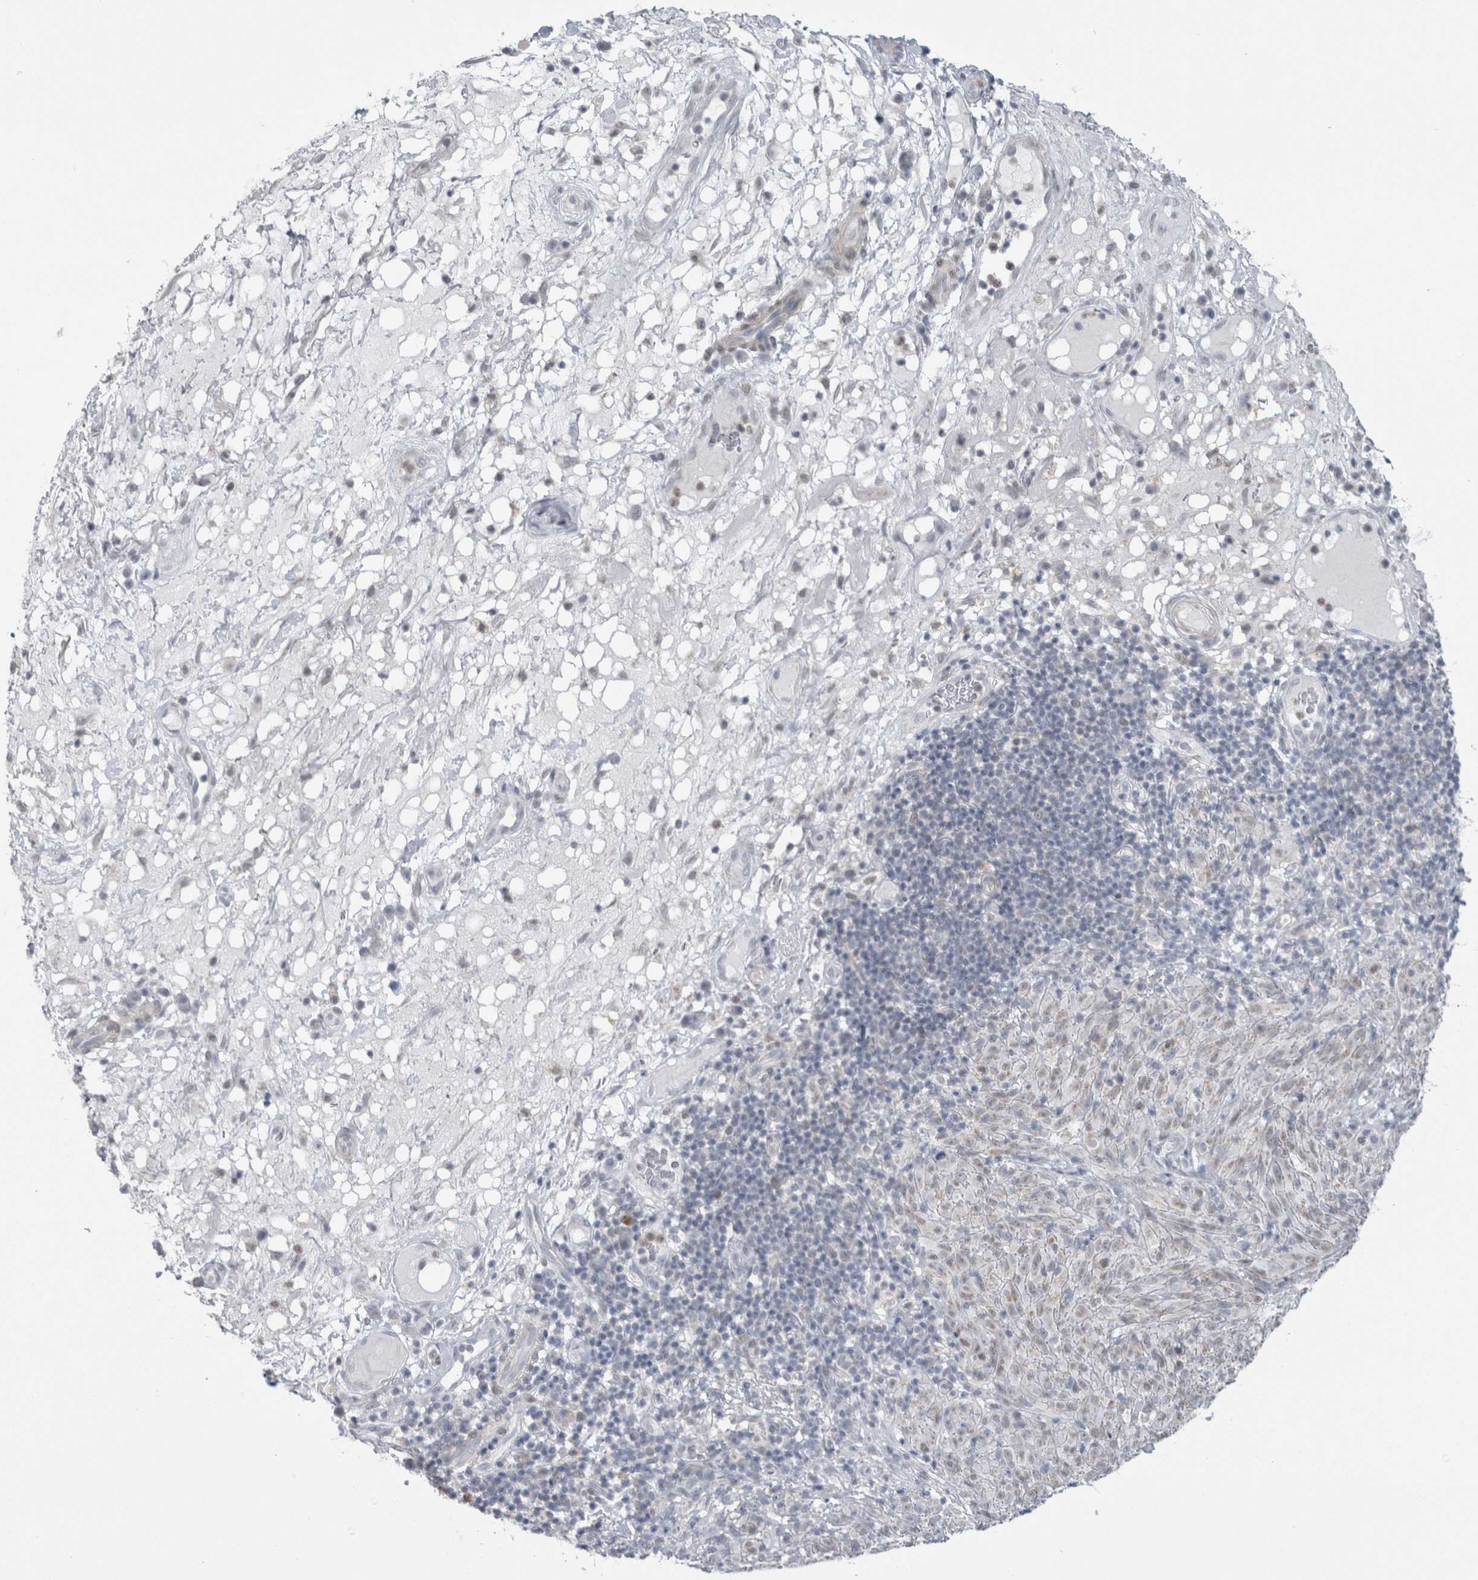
{"staining": {"intensity": "negative", "quantity": "none", "location": "none"}, "tissue": "melanoma", "cell_type": "Tumor cells", "image_type": "cancer", "snomed": [{"axis": "morphology", "description": "Malignant melanoma, NOS"}, {"axis": "topography", "description": "Skin of head"}], "caption": "The photomicrograph demonstrates no staining of tumor cells in malignant melanoma.", "gene": "PLIN1", "patient": {"sex": "male", "age": 96}}